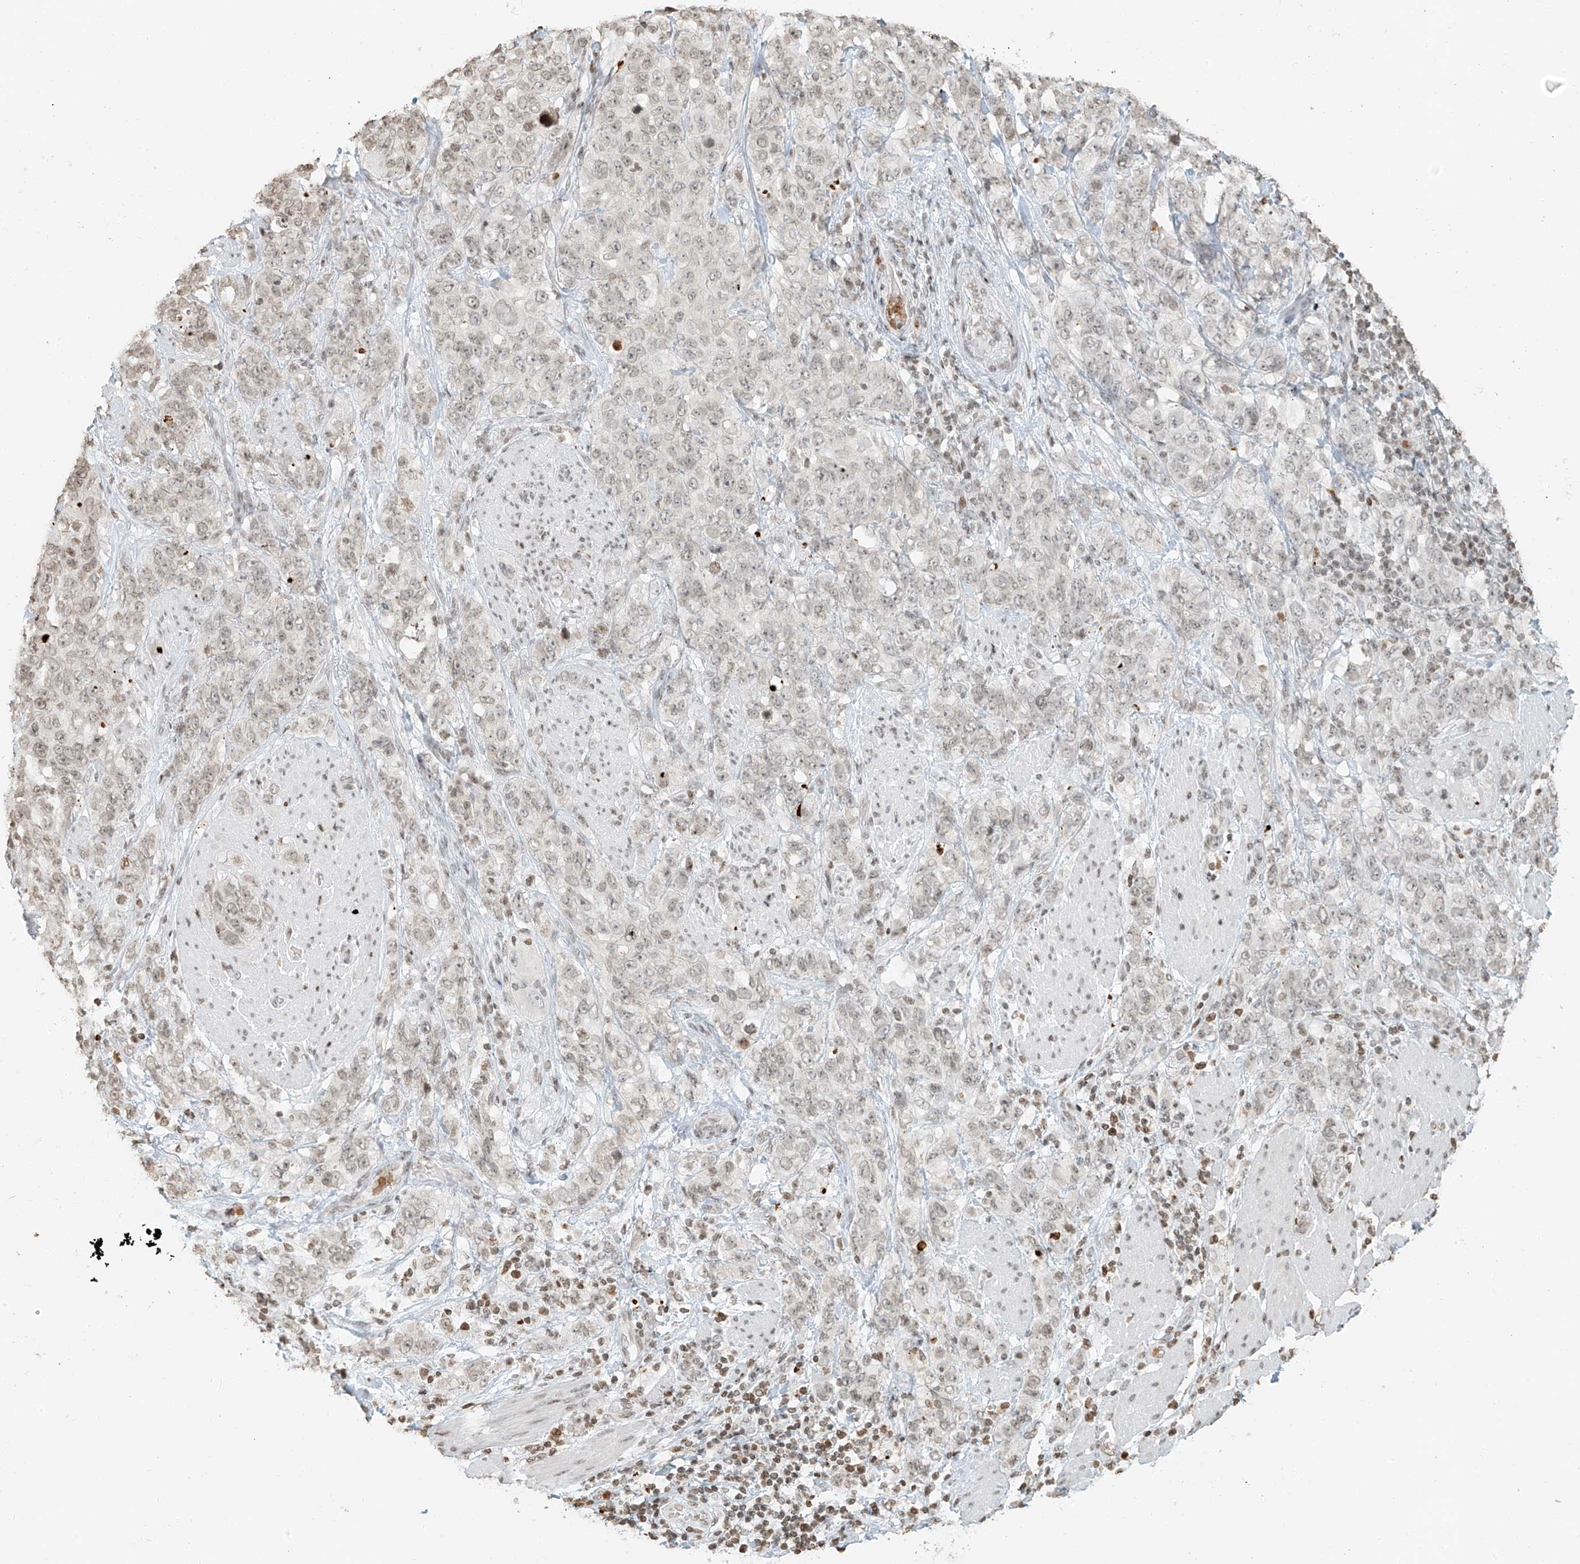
{"staining": {"intensity": "weak", "quantity": "<25%", "location": "nuclear"}, "tissue": "stomach cancer", "cell_type": "Tumor cells", "image_type": "cancer", "snomed": [{"axis": "morphology", "description": "Adenocarcinoma, NOS"}, {"axis": "topography", "description": "Stomach"}], "caption": "This histopathology image is of adenocarcinoma (stomach) stained with immunohistochemistry to label a protein in brown with the nuclei are counter-stained blue. There is no expression in tumor cells.", "gene": "C17orf58", "patient": {"sex": "male", "age": 48}}